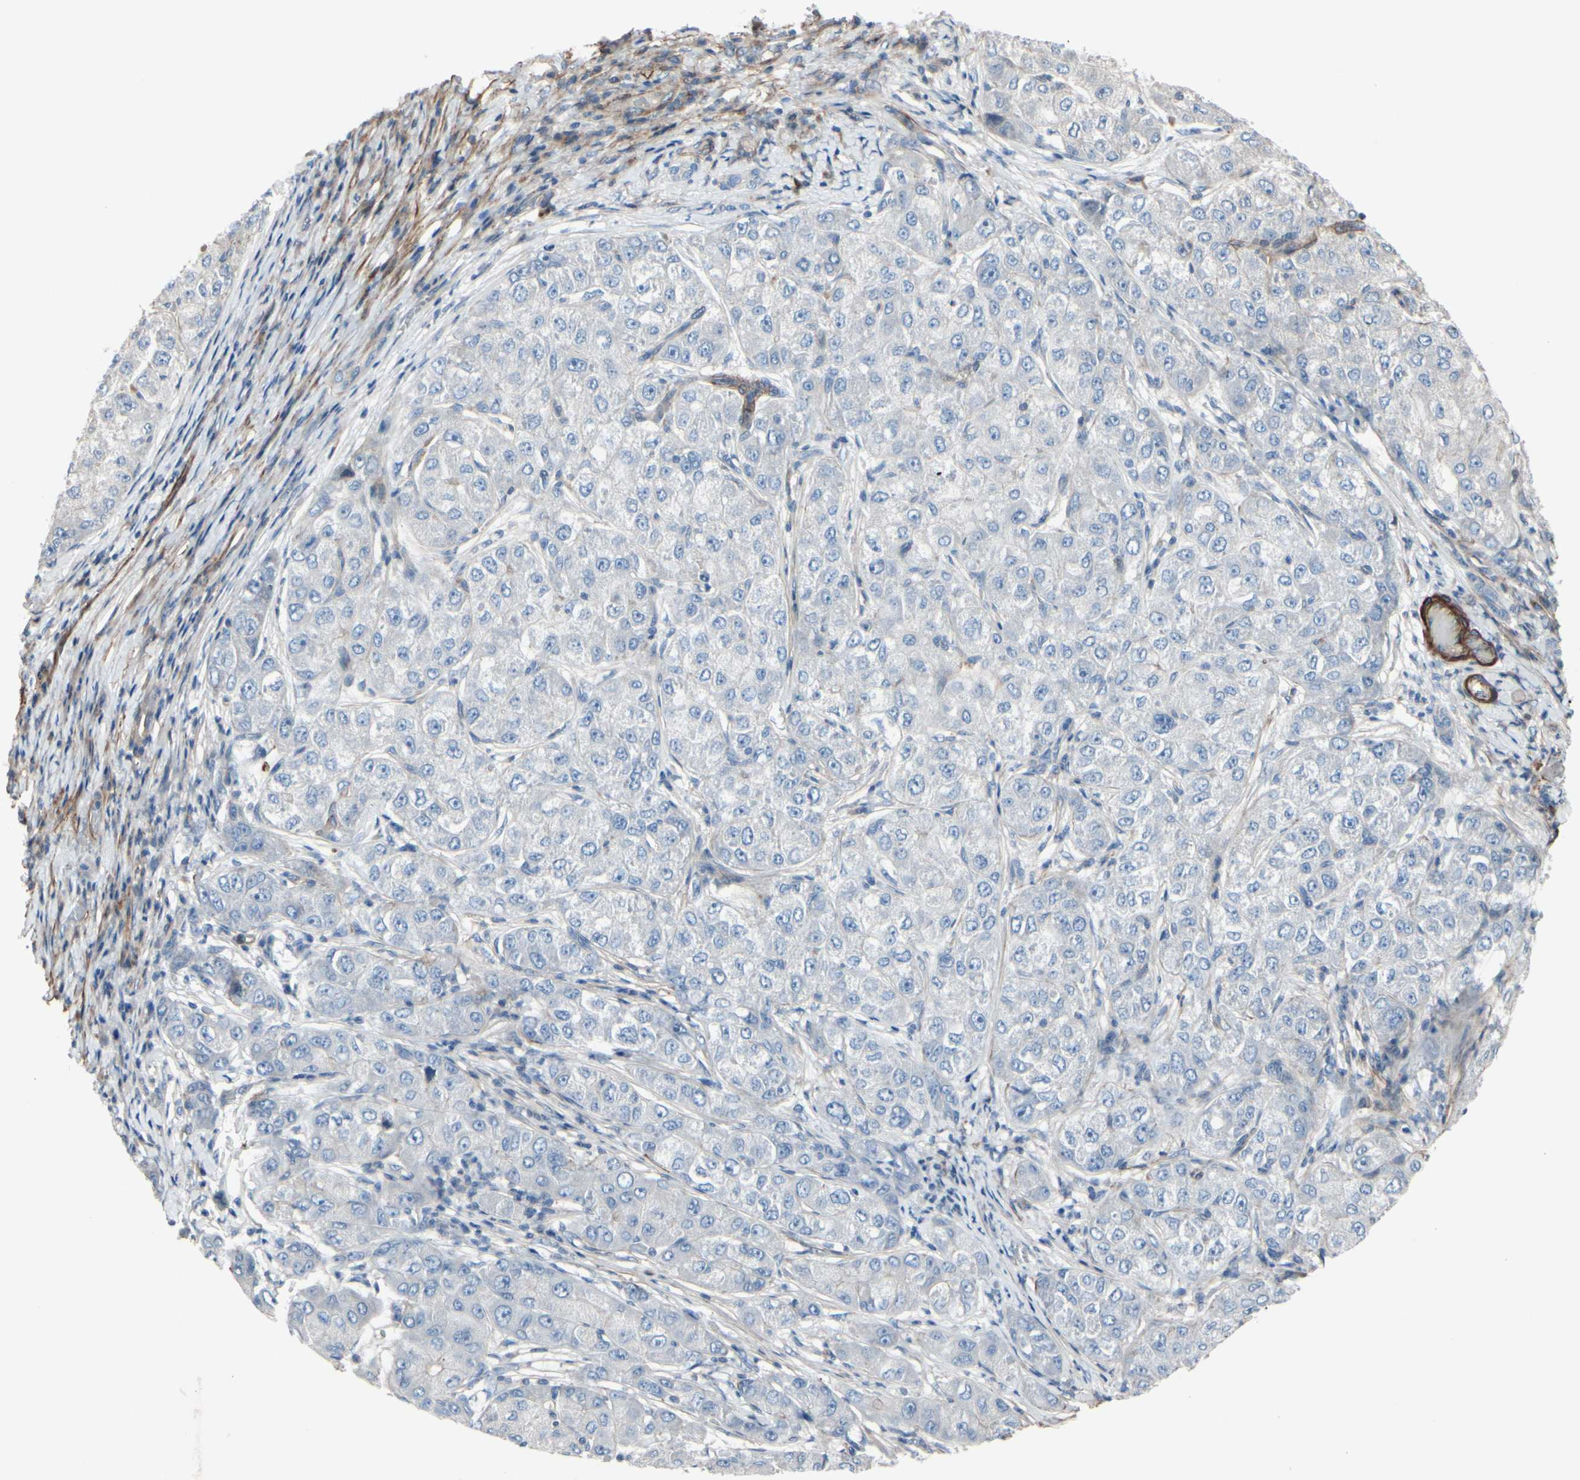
{"staining": {"intensity": "negative", "quantity": "none", "location": "none"}, "tissue": "liver cancer", "cell_type": "Tumor cells", "image_type": "cancer", "snomed": [{"axis": "morphology", "description": "Carcinoma, Hepatocellular, NOS"}, {"axis": "topography", "description": "Liver"}], "caption": "Liver hepatocellular carcinoma was stained to show a protein in brown. There is no significant positivity in tumor cells. (DAB (3,3'-diaminobenzidine) IHC, high magnification).", "gene": "TPM1", "patient": {"sex": "male", "age": 80}}